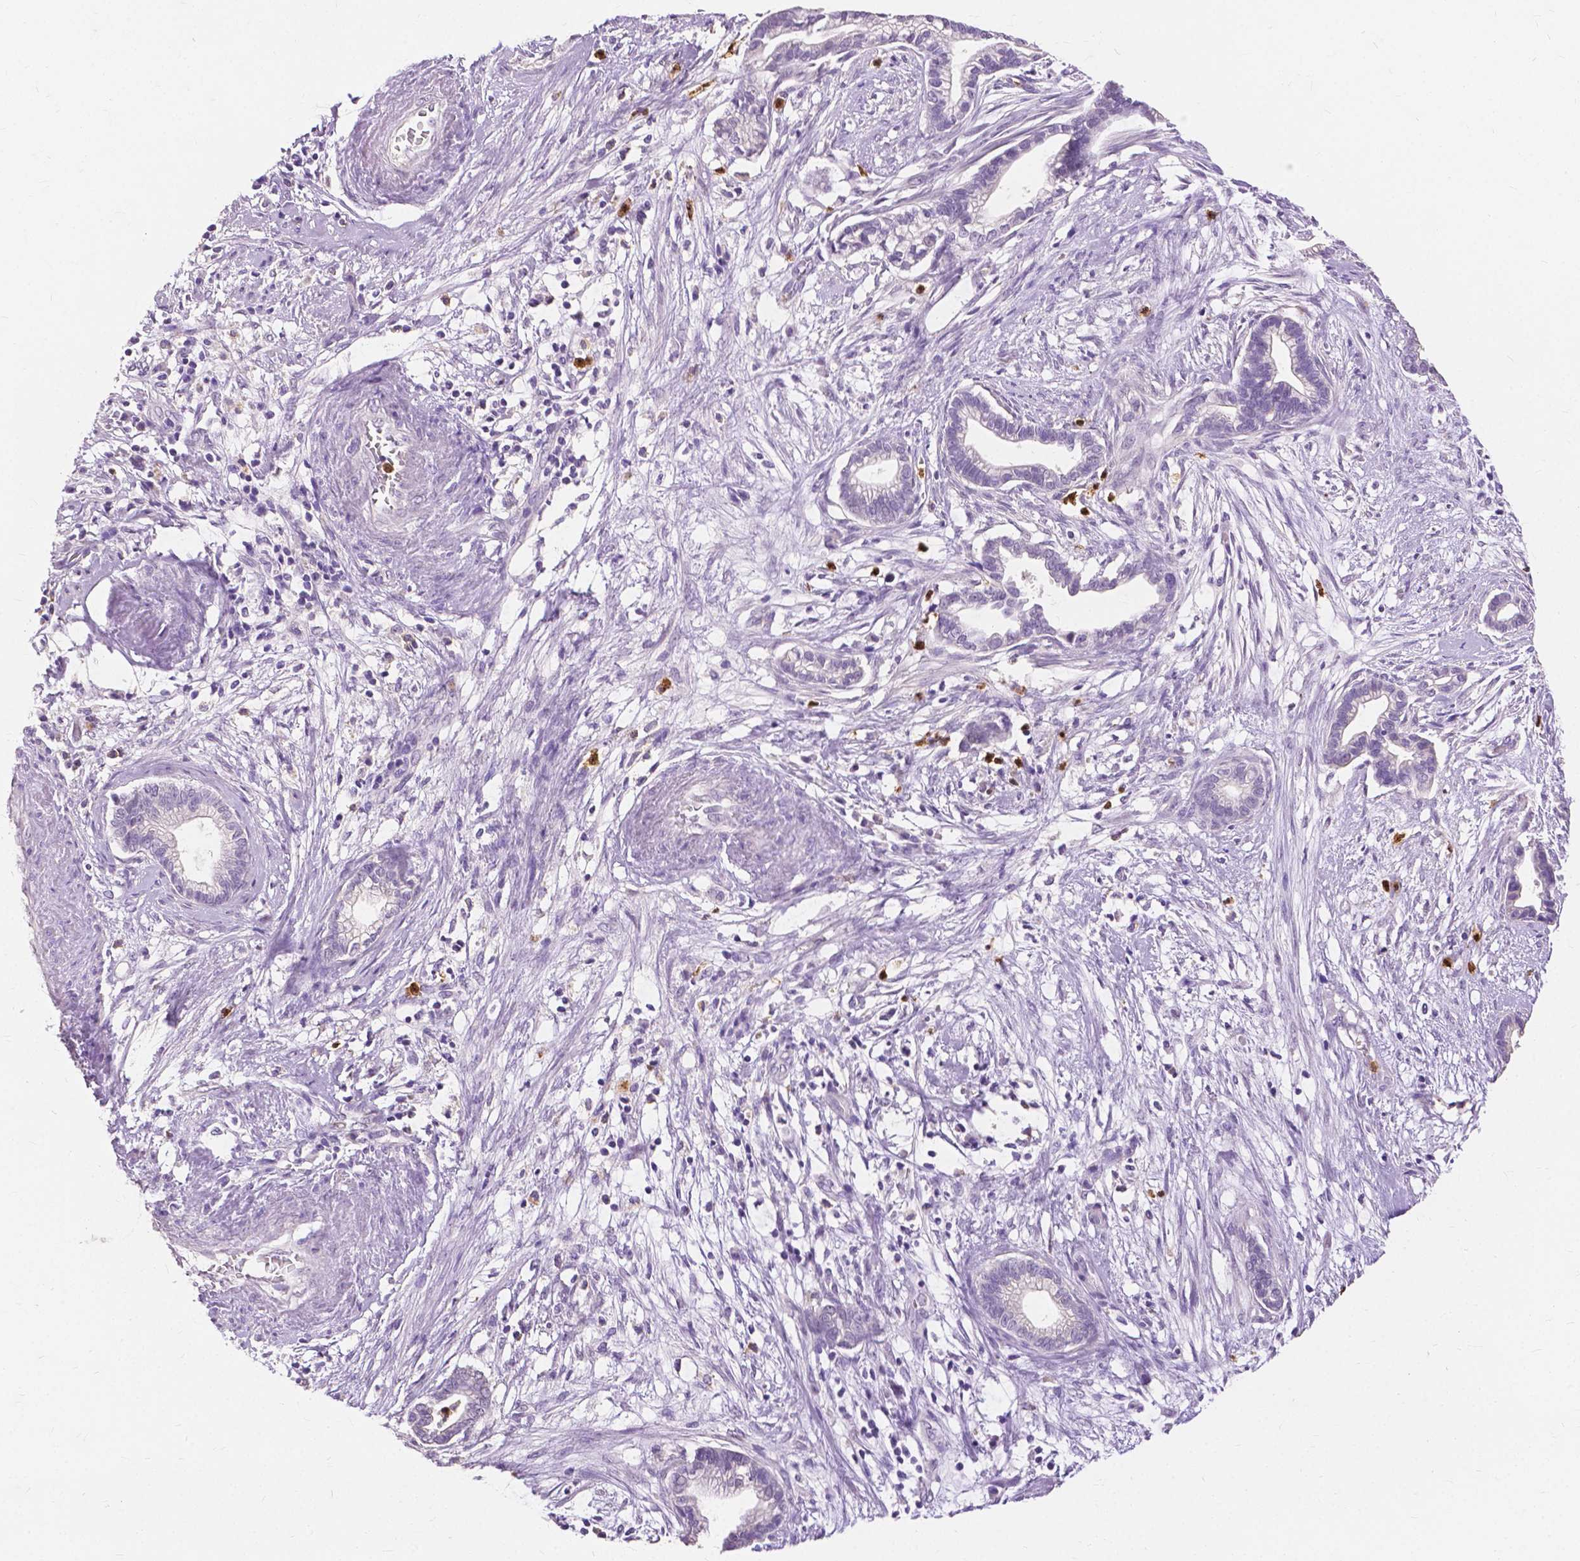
{"staining": {"intensity": "negative", "quantity": "none", "location": "none"}, "tissue": "cervical cancer", "cell_type": "Tumor cells", "image_type": "cancer", "snomed": [{"axis": "morphology", "description": "Adenocarcinoma, NOS"}, {"axis": "topography", "description": "Cervix"}], "caption": "A high-resolution micrograph shows IHC staining of cervical adenocarcinoma, which displays no significant staining in tumor cells.", "gene": "CXCR2", "patient": {"sex": "female", "age": 62}}